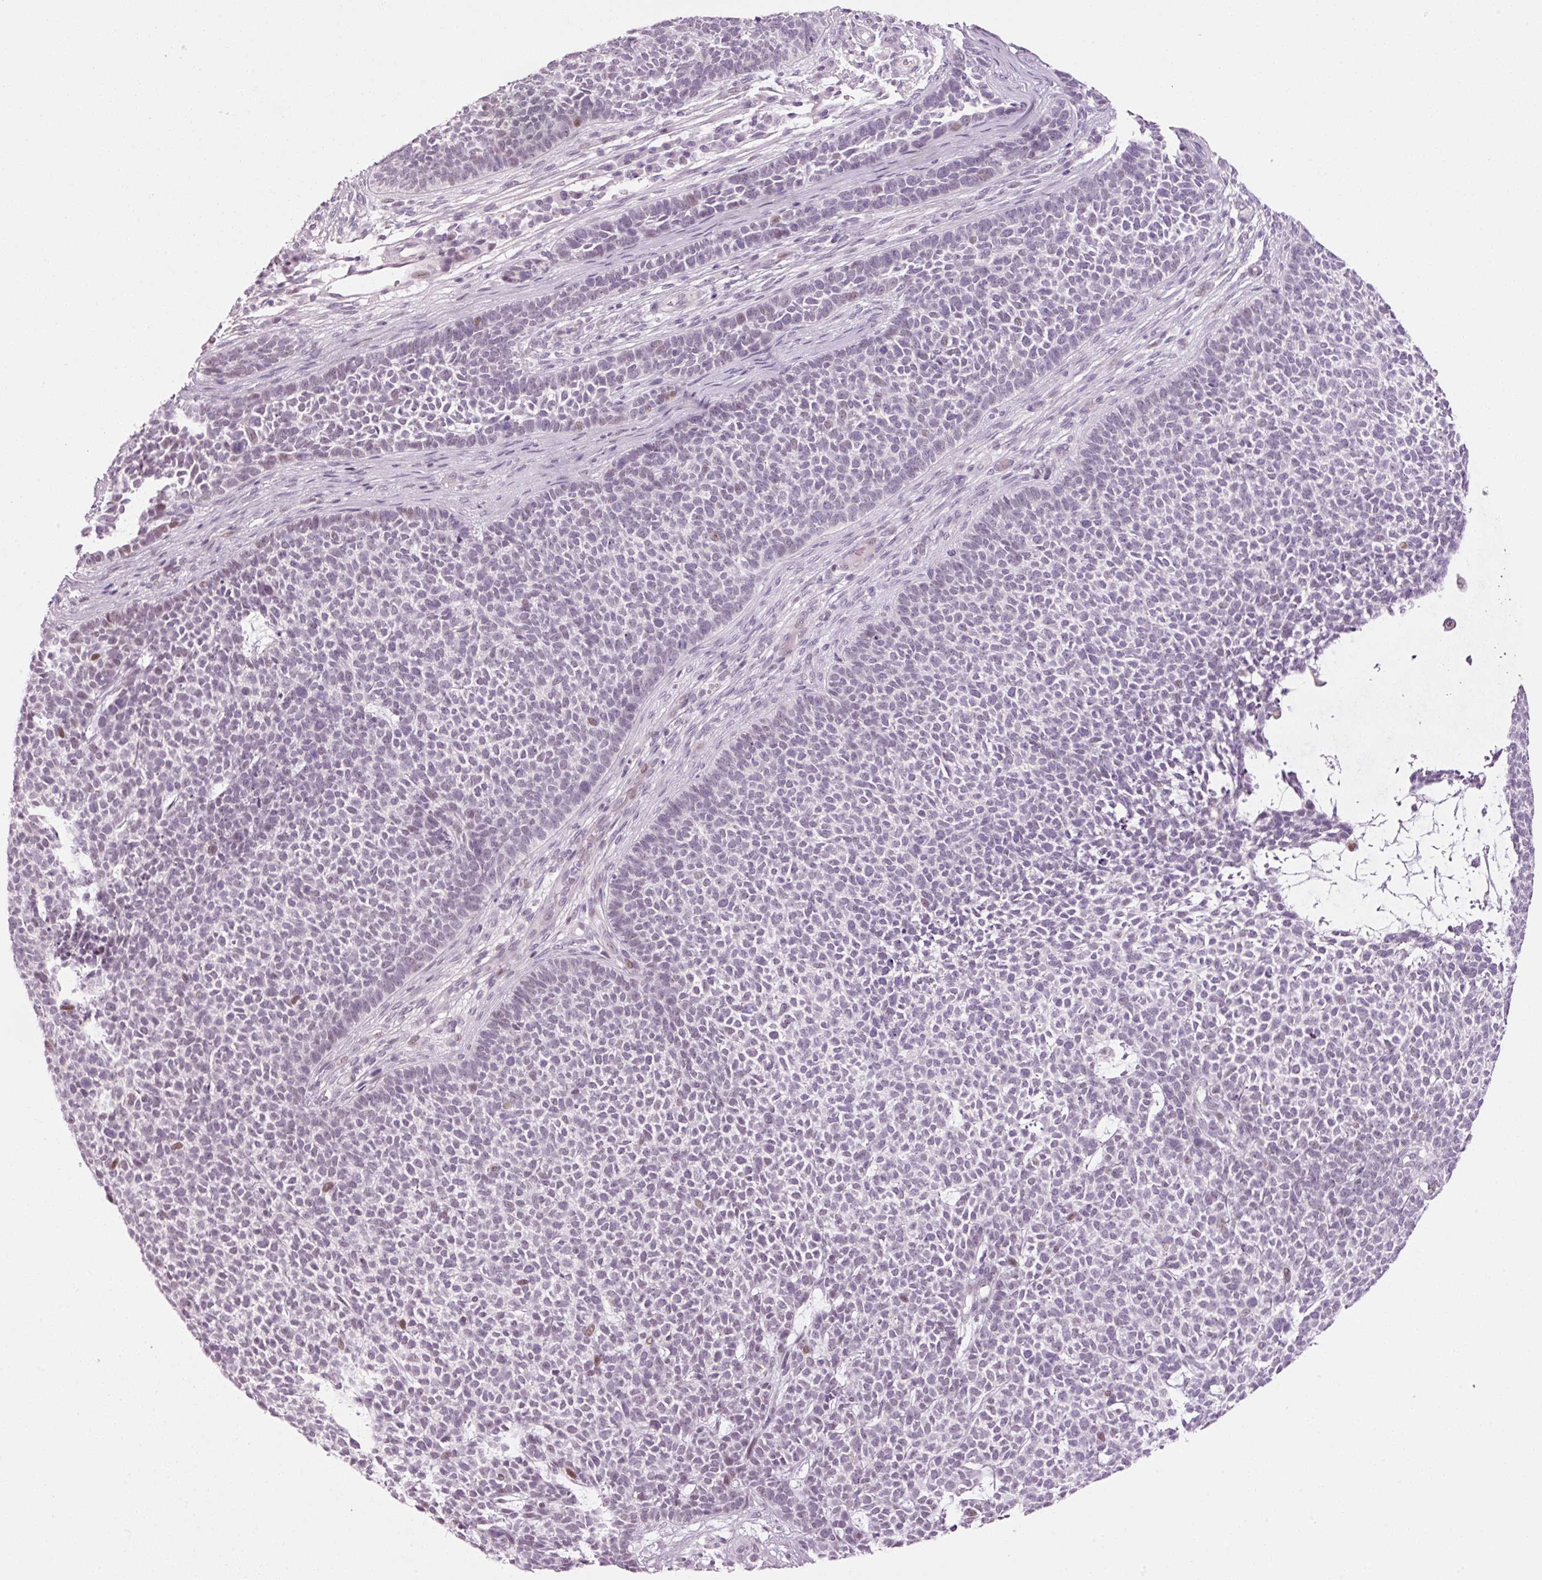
{"staining": {"intensity": "weak", "quantity": "<25%", "location": "nuclear"}, "tissue": "skin cancer", "cell_type": "Tumor cells", "image_type": "cancer", "snomed": [{"axis": "morphology", "description": "Basal cell carcinoma"}, {"axis": "topography", "description": "Skin"}], "caption": "High power microscopy photomicrograph of an immunohistochemistry image of skin basal cell carcinoma, revealing no significant positivity in tumor cells.", "gene": "ANKRD20A1", "patient": {"sex": "female", "age": 84}}